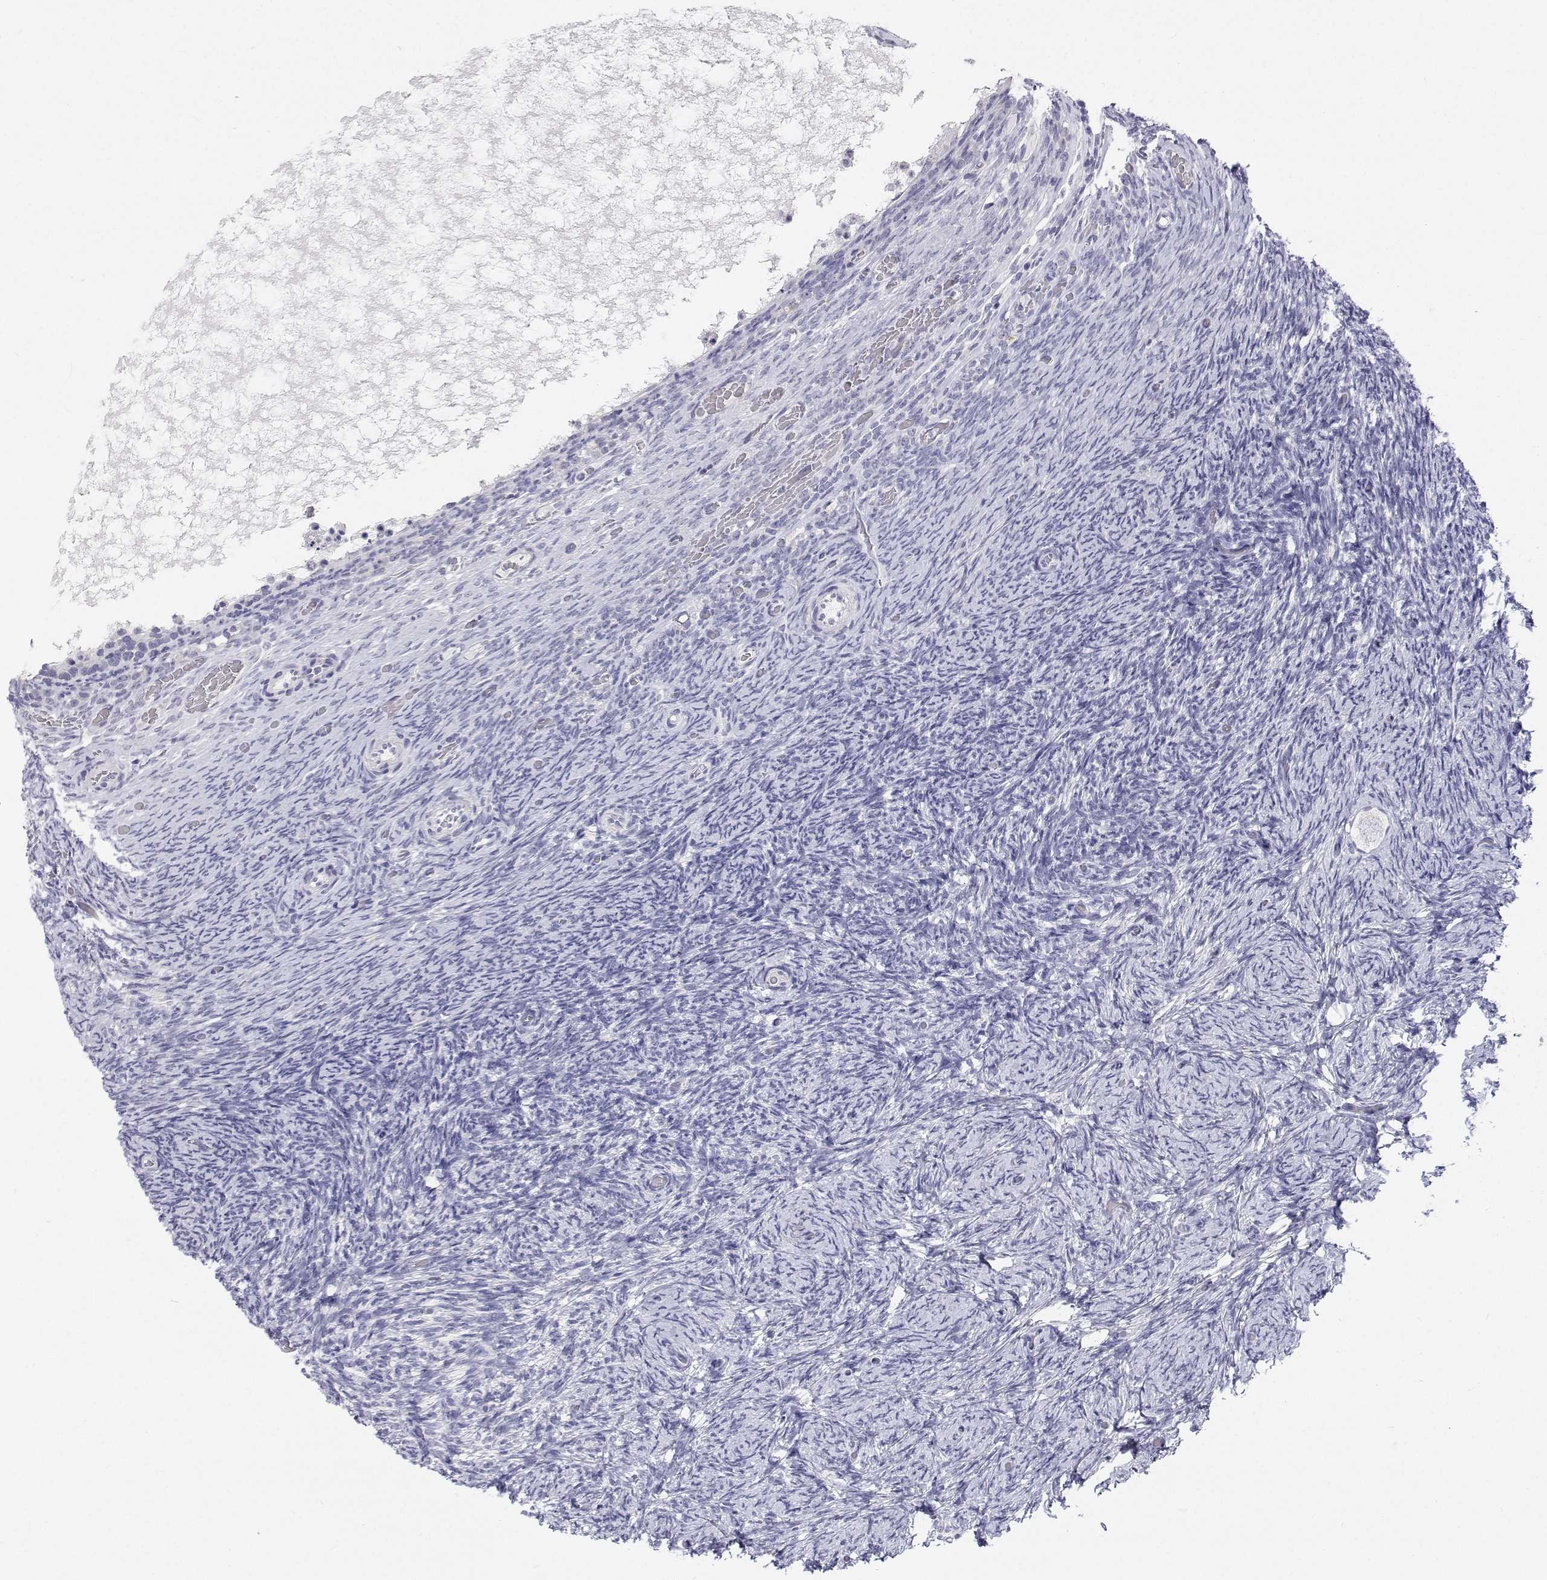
{"staining": {"intensity": "negative", "quantity": "none", "location": "none"}, "tissue": "ovary", "cell_type": "Follicle cells", "image_type": "normal", "snomed": [{"axis": "morphology", "description": "Normal tissue, NOS"}, {"axis": "topography", "description": "Ovary"}], "caption": "Photomicrograph shows no protein staining in follicle cells of benign ovary.", "gene": "NCR2", "patient": {"sex": "female", "age": 34}}